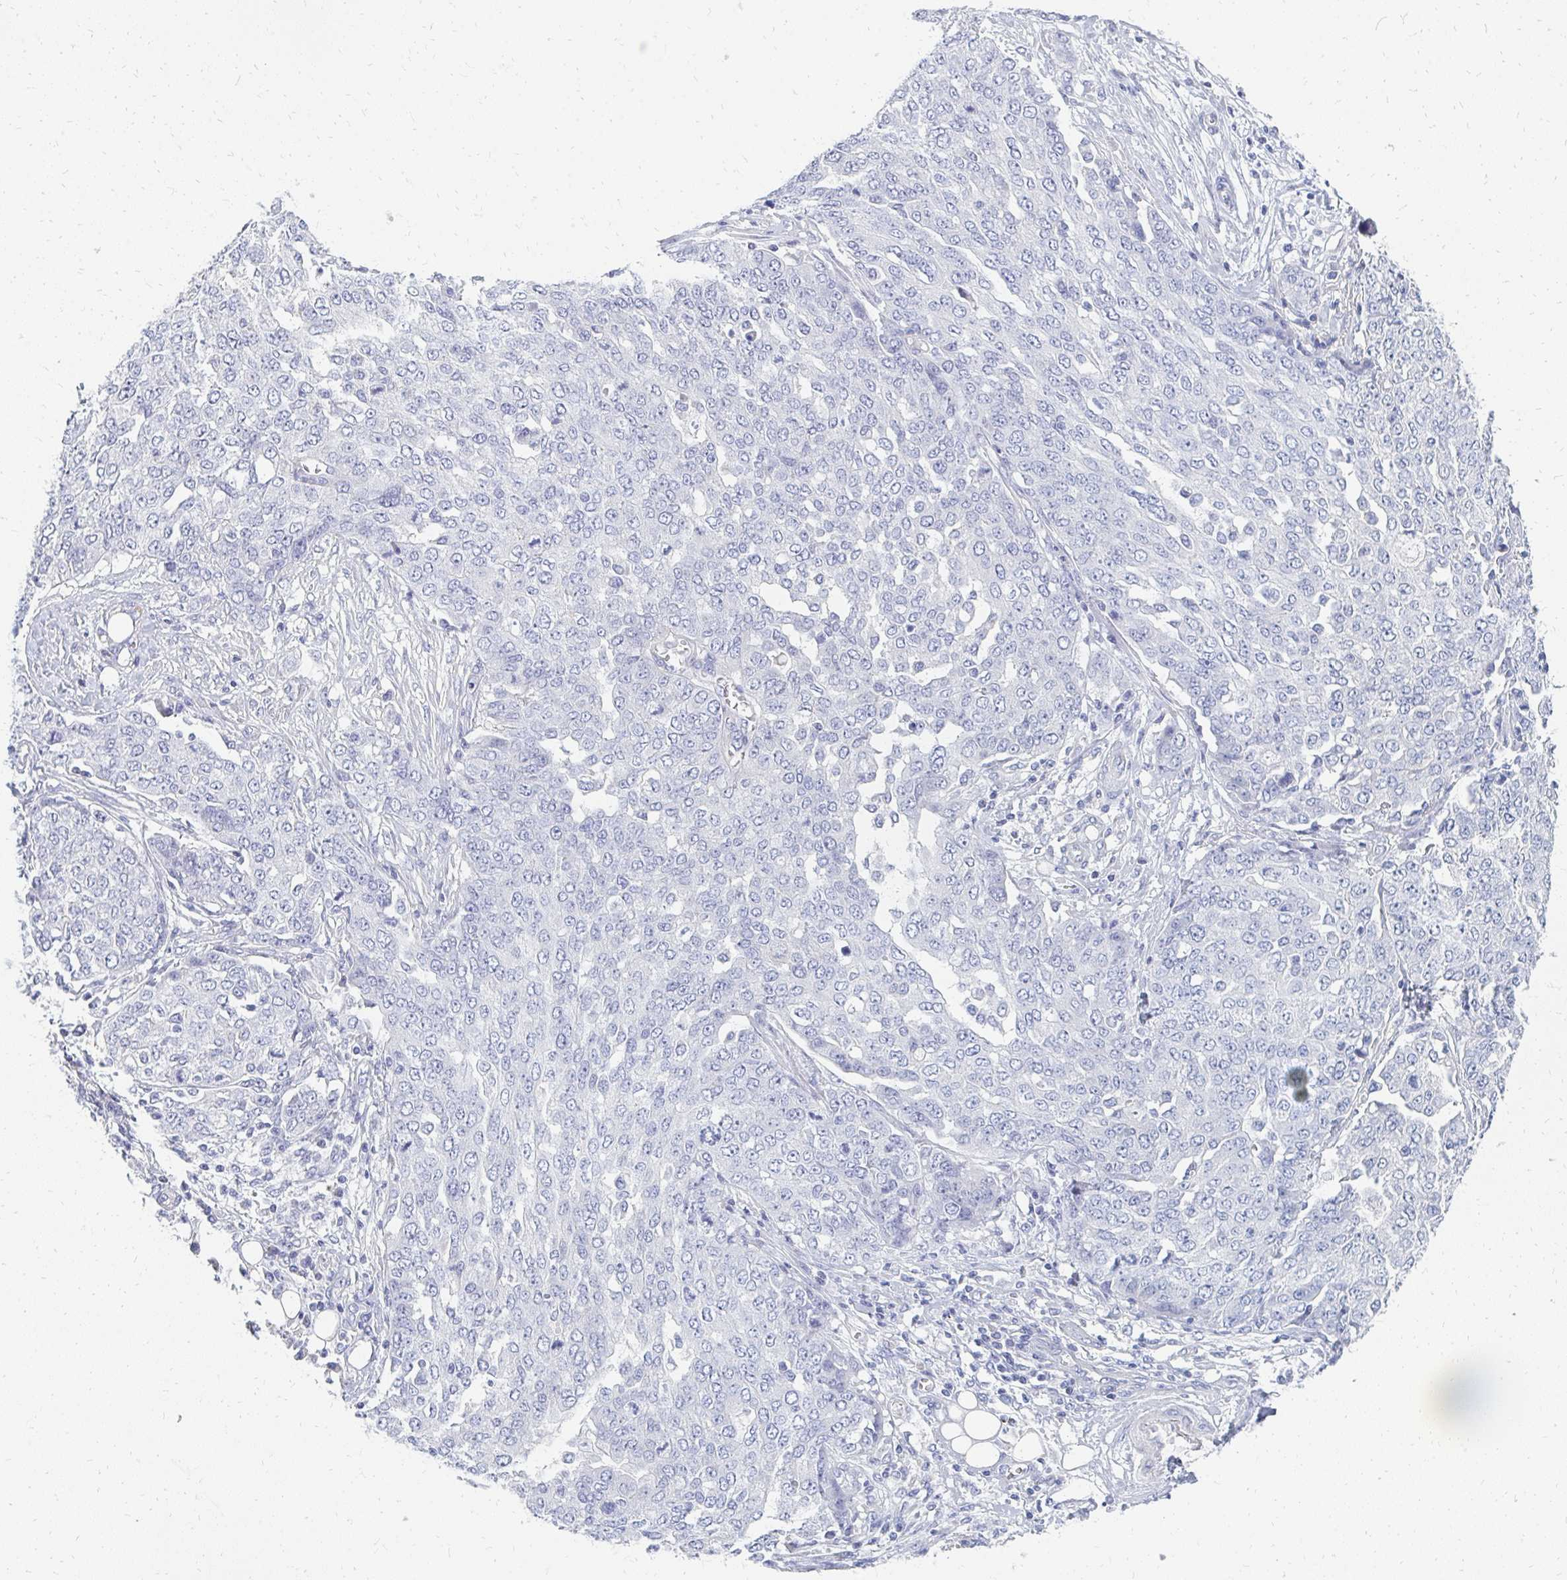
{"staining": {"intensity": "negative", "quantity": "none", "location": "none"}, "tissue": "ovarian cancer", "cell_type": "Tumor cells", "image_type": "cancer", "snomed": [{"axis": "morphology", "description": "Cystadenocarcinoma, serous, NOS"}, {"axis": "topography", "description": "Soft tissue"}, {"axis": "topography", "description": "Ovary"}], "caption": "Serous cystadenocarcinoma (ovarian) was stained to show a protein in brown. There is no significant positivity in tumor cells.", "gene": "OR10V1", "patient": {"sex": "female", "age": 57}}